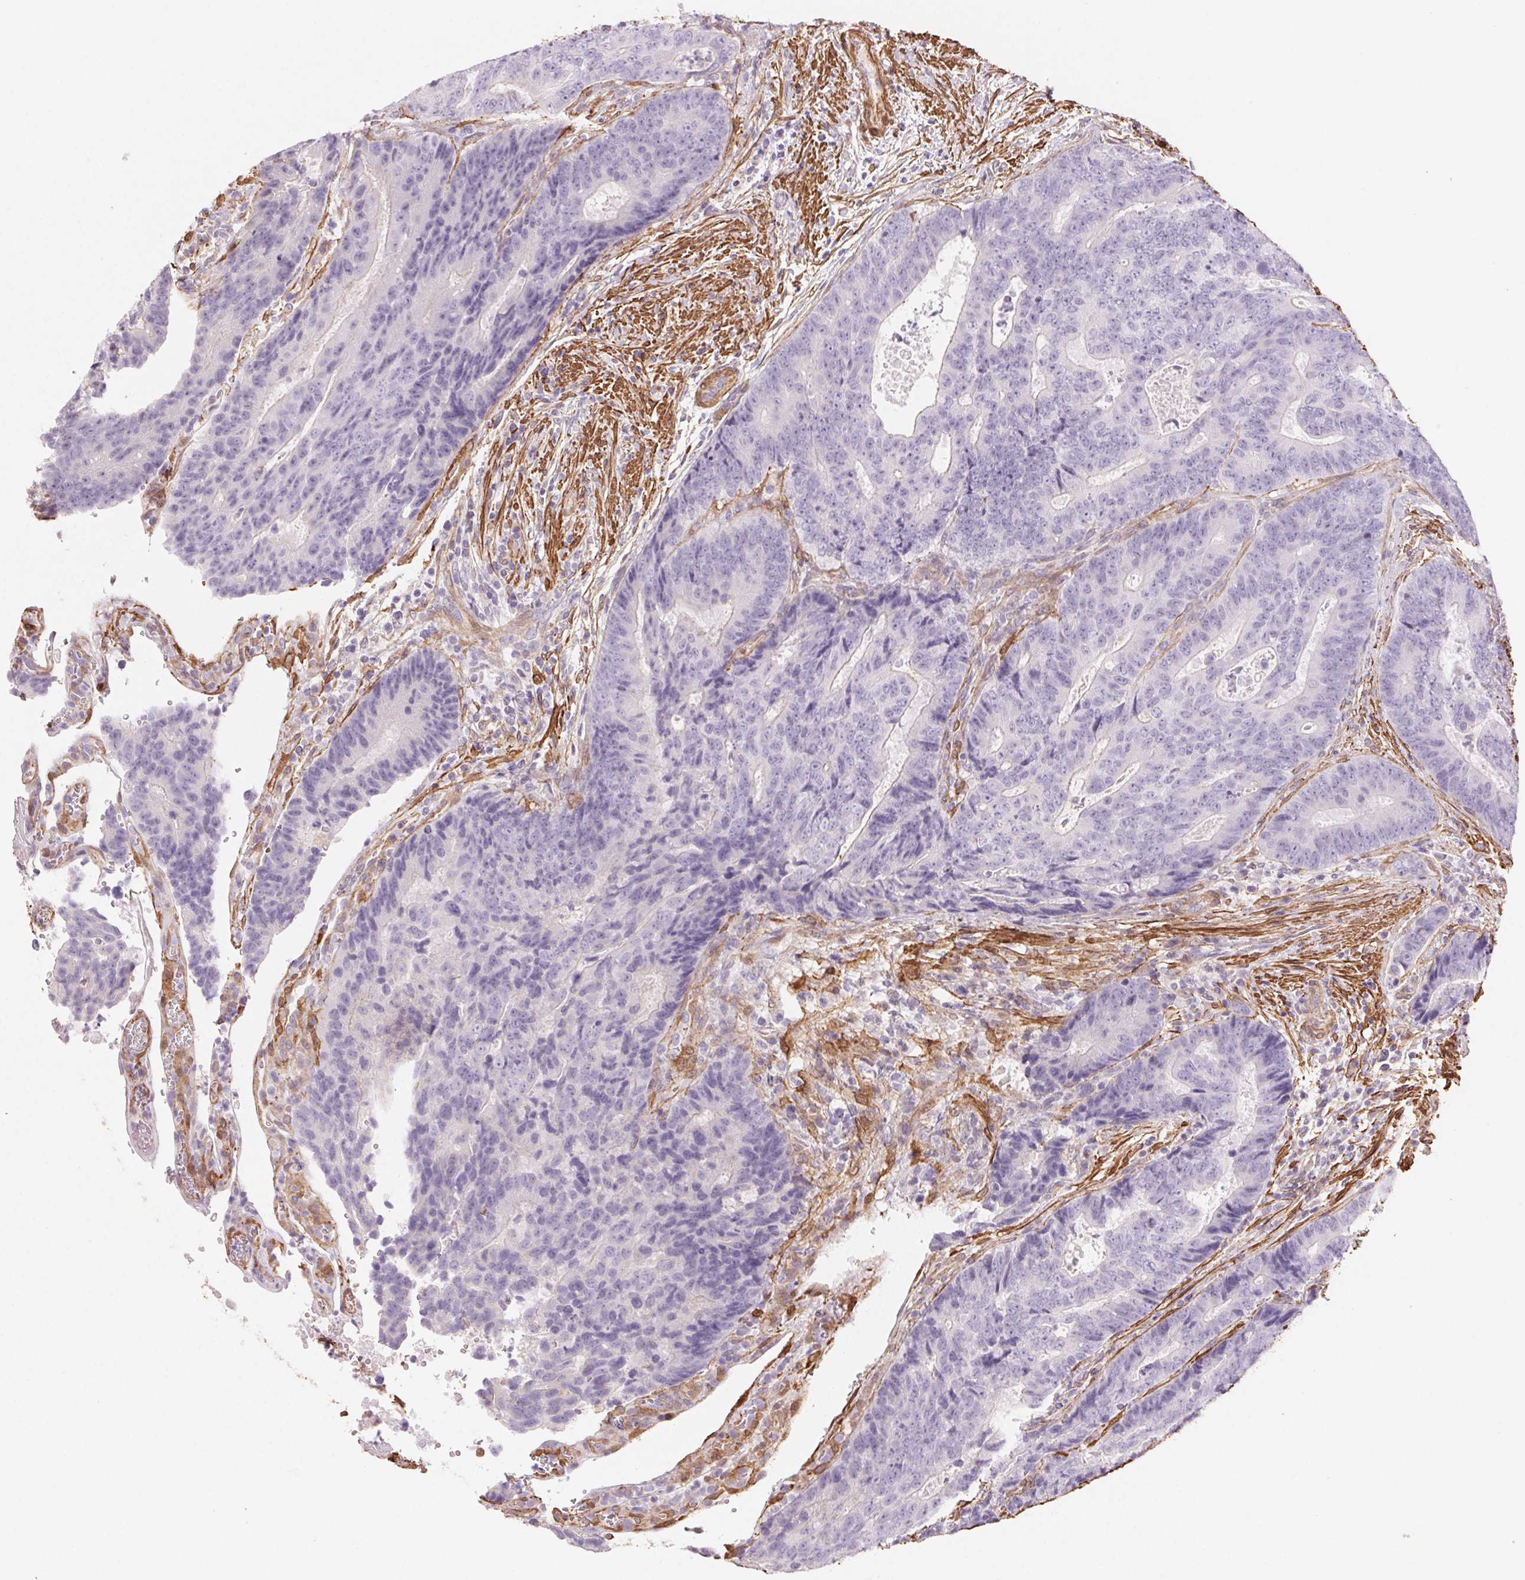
{"staining": {"intensity": "negative", "quantity": "none", "location": "none"}, "tissue": "colorectal cancer", "cell_type": "Tumor cells", "image_type": "cancer", "snomed": [{"axis": "morphology", "description": "Adenocarcinoma, NOS"}, {"axis": "topography", "description": "Colon"}], "caption": "Tumor cells are negative for brown protein staining in colorectal adenocarcinoma. (Stains: DAB (3,3'-diaminobenzidine) immunohistochemistry with hematoxylin counter stain, Microscopy: brightfield microscopy at high magnification).", "gene": "GPX8", "patient": {"sex": "female", "age": 48}}